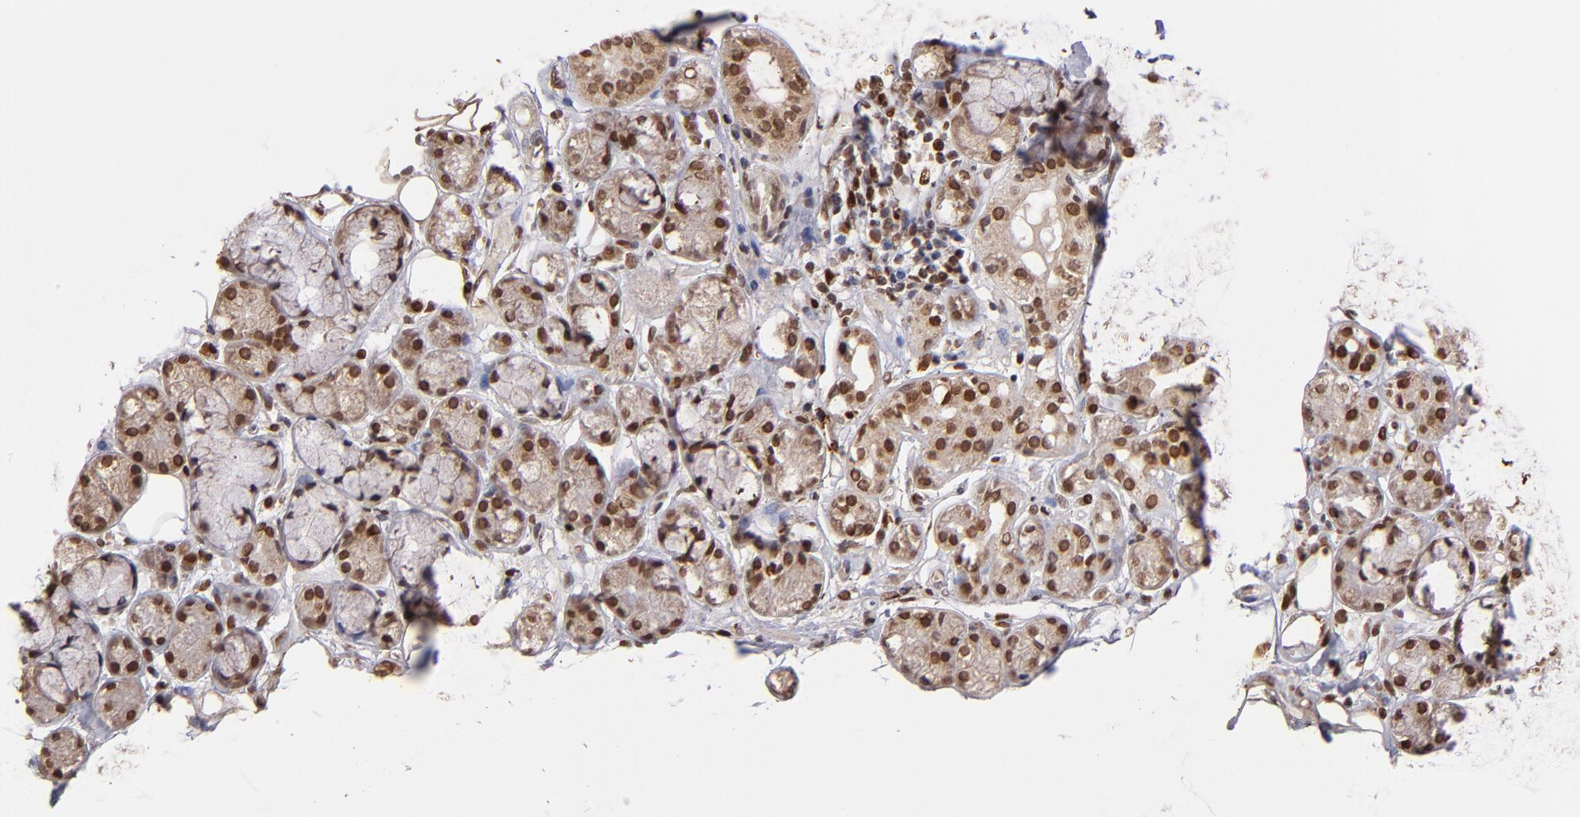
{"staining": {"intensity": "moderate", "quantity": ">75%", "location": "cytoplasmic/membranous,nuclear"}, "tissue": "salivary gland", "cell_type": "Glandular cells", "image_type": "normal", "snomed": [{"axis": "morphology", "description": "Normal tissue, NOS"}, {"axis": "topography", "description": "Skeletal muscle"}, {"axis": "topography", "description": "Oral tissue"}, {"axis": "topography", "description": "Salivary gland"}, {"axis": "topography", "description": "Peripheral nerve tissue"}], "caption": "IHC (DAB (3,3'-diaminobenzidine)) staining of normal human salivary gland displays moderate cytoplasmic/membranous,nuclear protein staining in about >75% of glandular cells. The protein of interest is stained brown, and the nuclei are stained in blue (DAB (3,3'-diaminobenzidine) IHC with brightfield microscopy, high magnification).", "gene": "TOP1MT", "patient": {"sex": "male", "age": 54}}